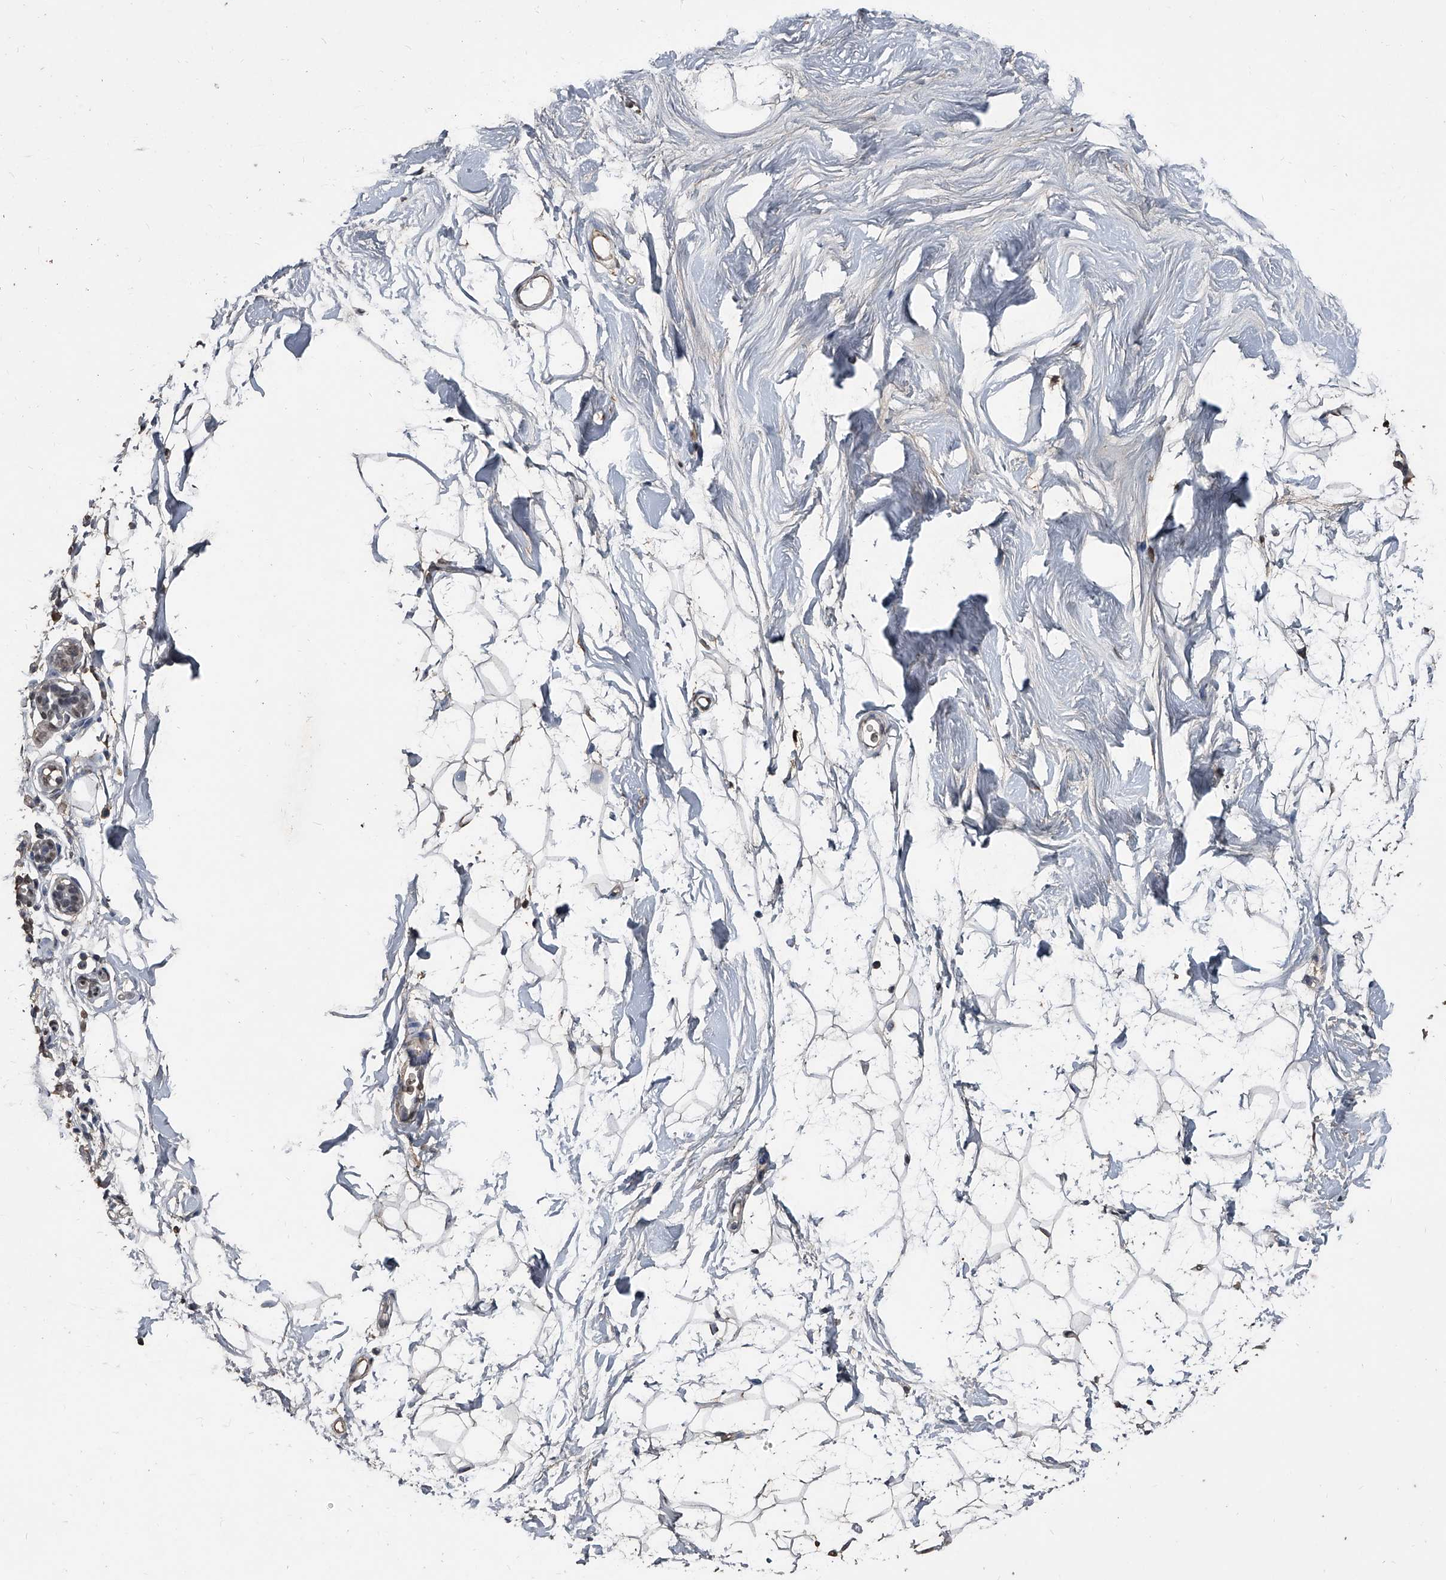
{"staining": {"intensity": "negative", "quantity": "none", "location": "none"}, "tissue": "breast", "cell_type": "Adipocytes", "image_type": "normal", "snomed": [{"axis": "morphology", "description": "Normal tissue, NOS"}, {"axis": "topography", "description": "Breast"}], "caption": "Immunohistochemical staining of benign breast displays no significant expression in adipocytes.", "gene": "MATR3", "patient": {"sex": "female", "age": 26}}